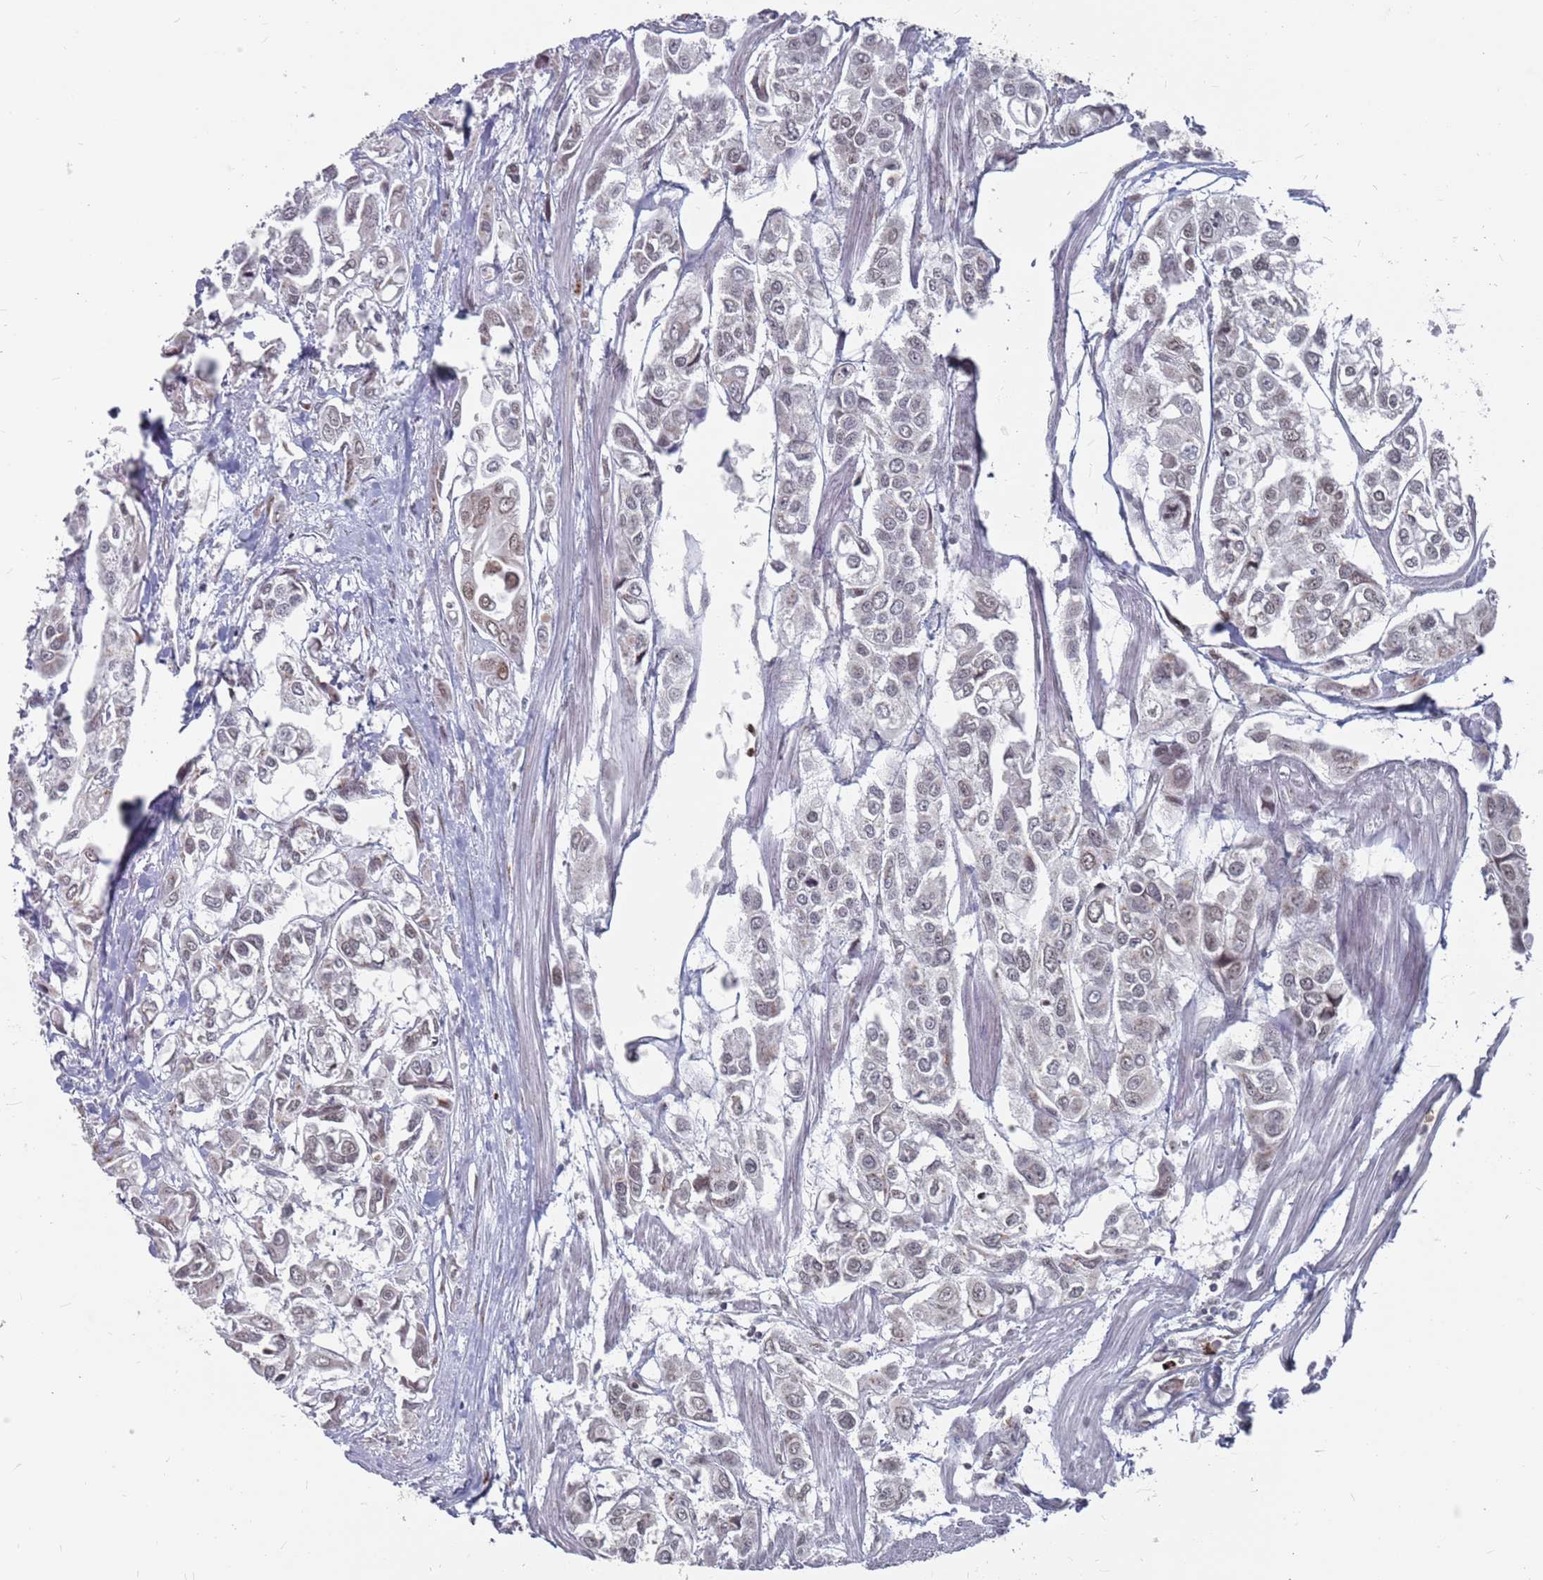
{"staining": {"intensity": "weak", "quantity": "<25%", "location": "nuclear"}, "tissue": "urothelial cancer", "cell_type": "Tumor cells", "image_type": "cancer", "snomed": [{"axis": "morphology", "description": "Urothelial carcinoma, High grade"}, {"axis": "topography", "description": "Urinary bladder"}], "caption": "Tumor cells show no significant positivity in urothelial carcinoma (high-grade).", "gene": "FMO4", "patient": {"sex": "male", "age": 67}}